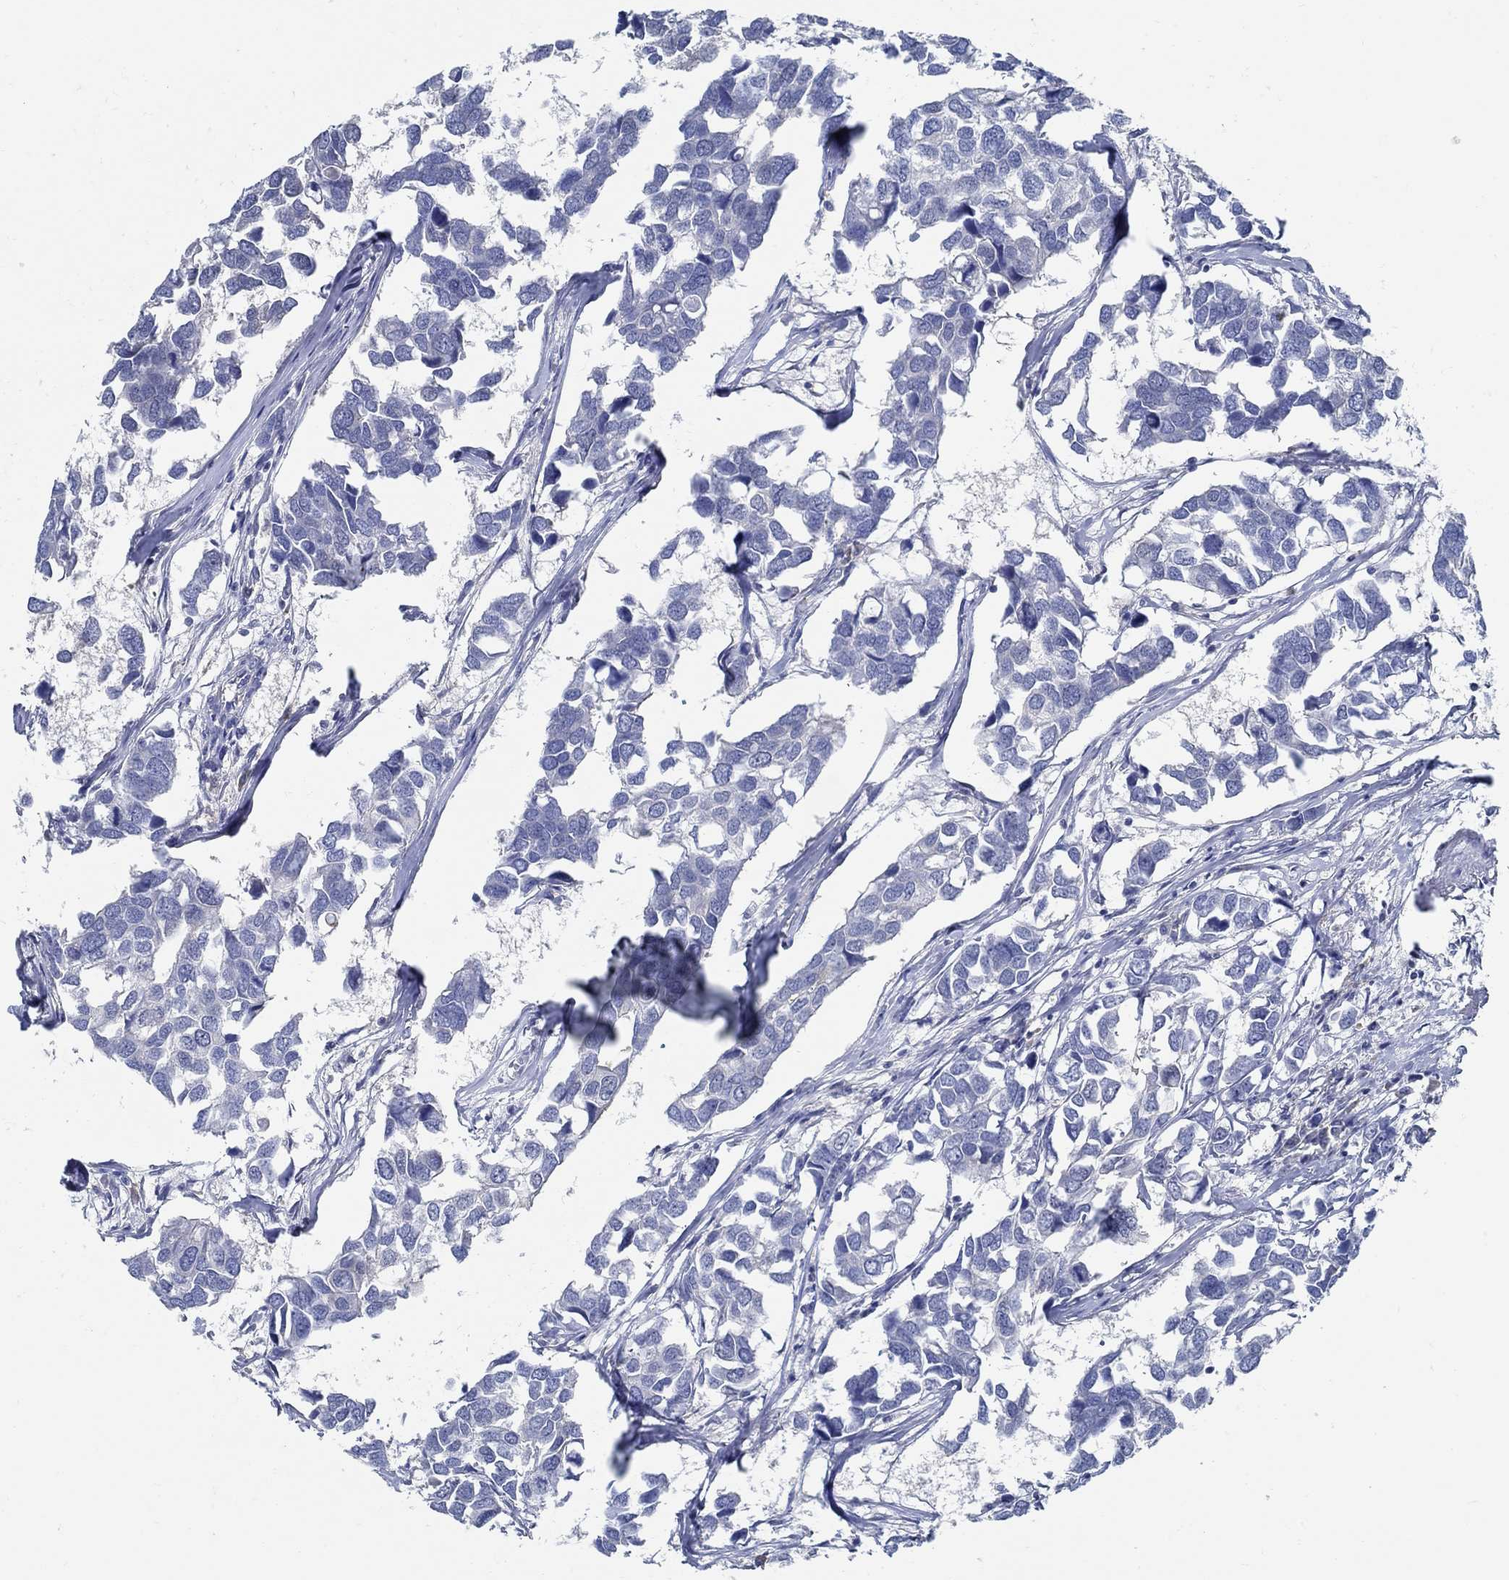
{"staining": {"intensity": "negative", "quantity": "none", "location": "none"}, "tissue": "breast cancer", "cell_type": "Tumor cells", "image_type": "cancer", "snomed": [{"axis": "morphology", "description": "Duct carcinoma"}, {"axis": "topography", "description": "Breast"}], "caption": "Immunohistochemistry of intraductal carcinoma (breast) shows no positivity in tumor cells.", "gene": "PCDH11X", "patient": {"sex": "female", "age": 83}}